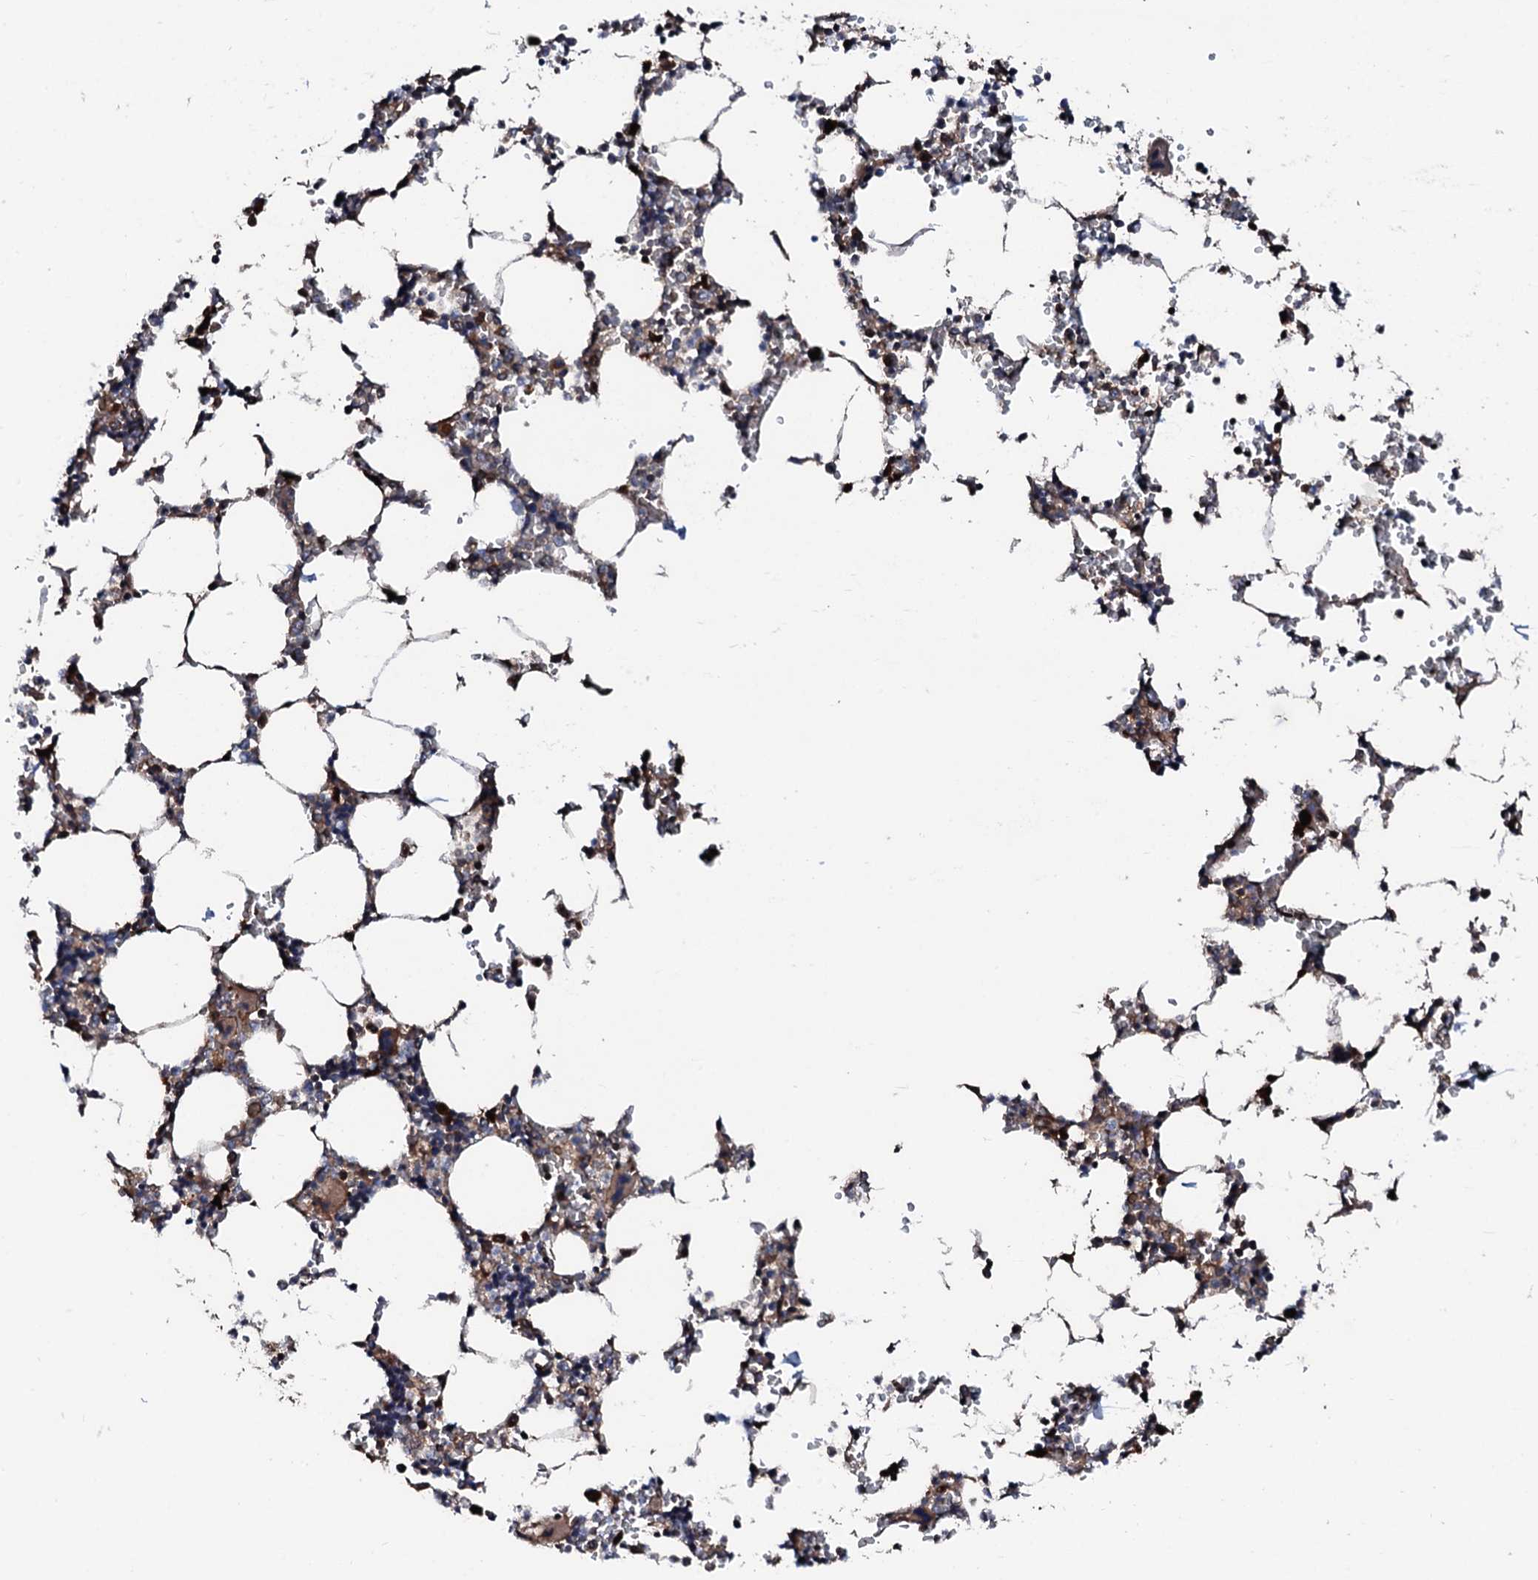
{"staining": {"intensity": "strong", "quantity": "<25%", "location": "cytoplasmic/membranous,nuclear"}, "tissue": "bone marrow", "cell_type": "Hematopoietic cells", "image_type": "normal", "snomed": [{"axis": "morphology", "description": "Normal tissue, NOS"}, {"axis": "topography", "description": "Bone marrow"}], "caption": "The immunohistochemical stain highlights strong cytoplasmic/membranous,nuclear positivity in hematopoietic cells of benign bone marrow. (brown staining indicates protein expression, while blue staining denotes nuclei).", "gene": "KIF18A", "patient": {"sex": "male", "age": 64}}